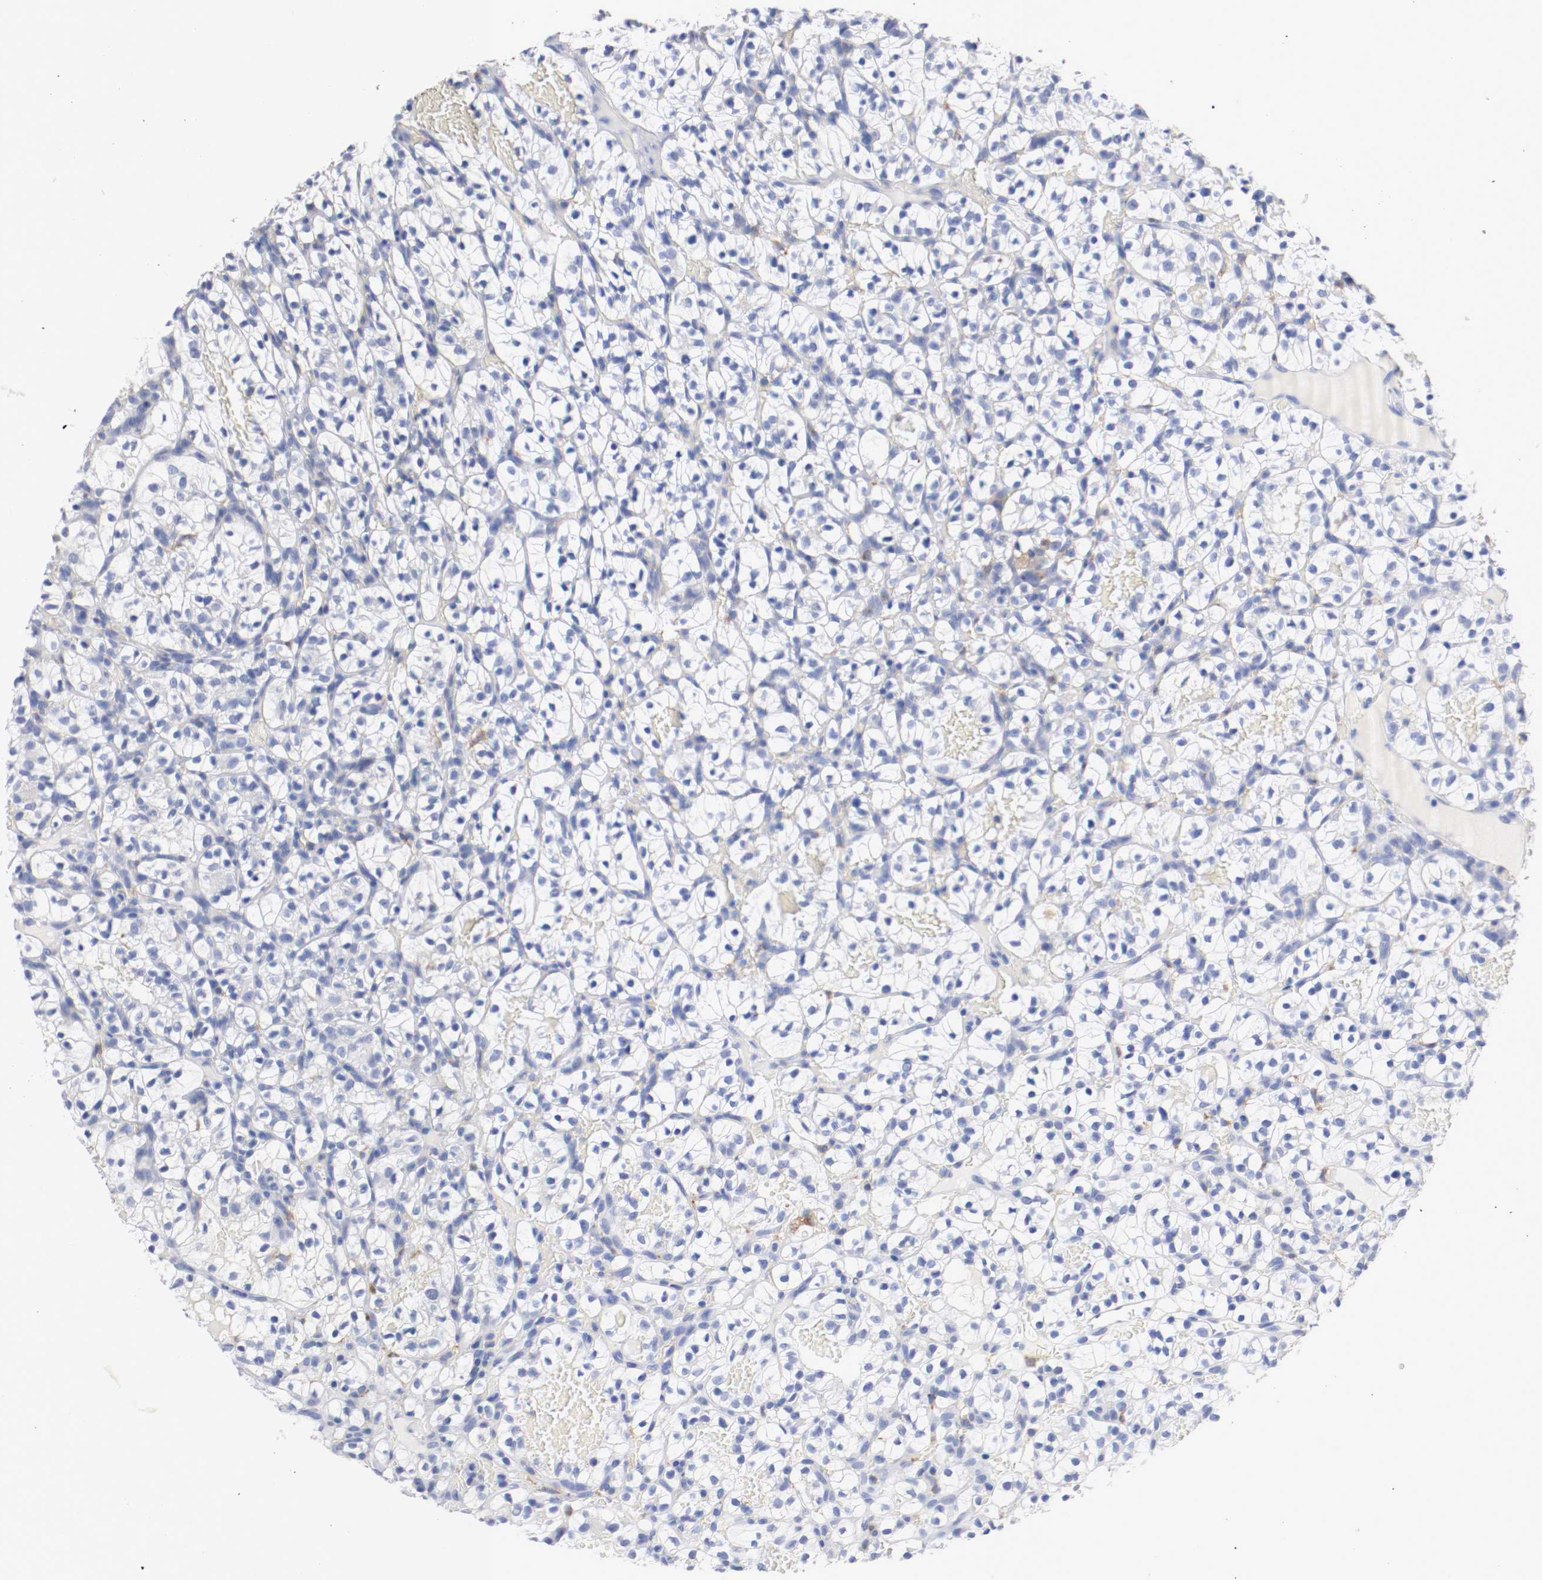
{"staining": {"intensity": "negative", "quantity": "none", "location": "none"}, "tissue": "renal cancer", "cell_type": "Tumor cells", "image_type": "cancer", "snomed": [{"axis": "morphology", "description": "Adenocarcinoma, NOS"}, {"axis": "topography", "description": "Kidney"}], "caption": "DAB immunohistochemical staining of human renal adenocarcinoma reveals no significant staining in tumor cells.", "gene": "FGFBP1", "patient": {"sex": "female", "age": 57}}